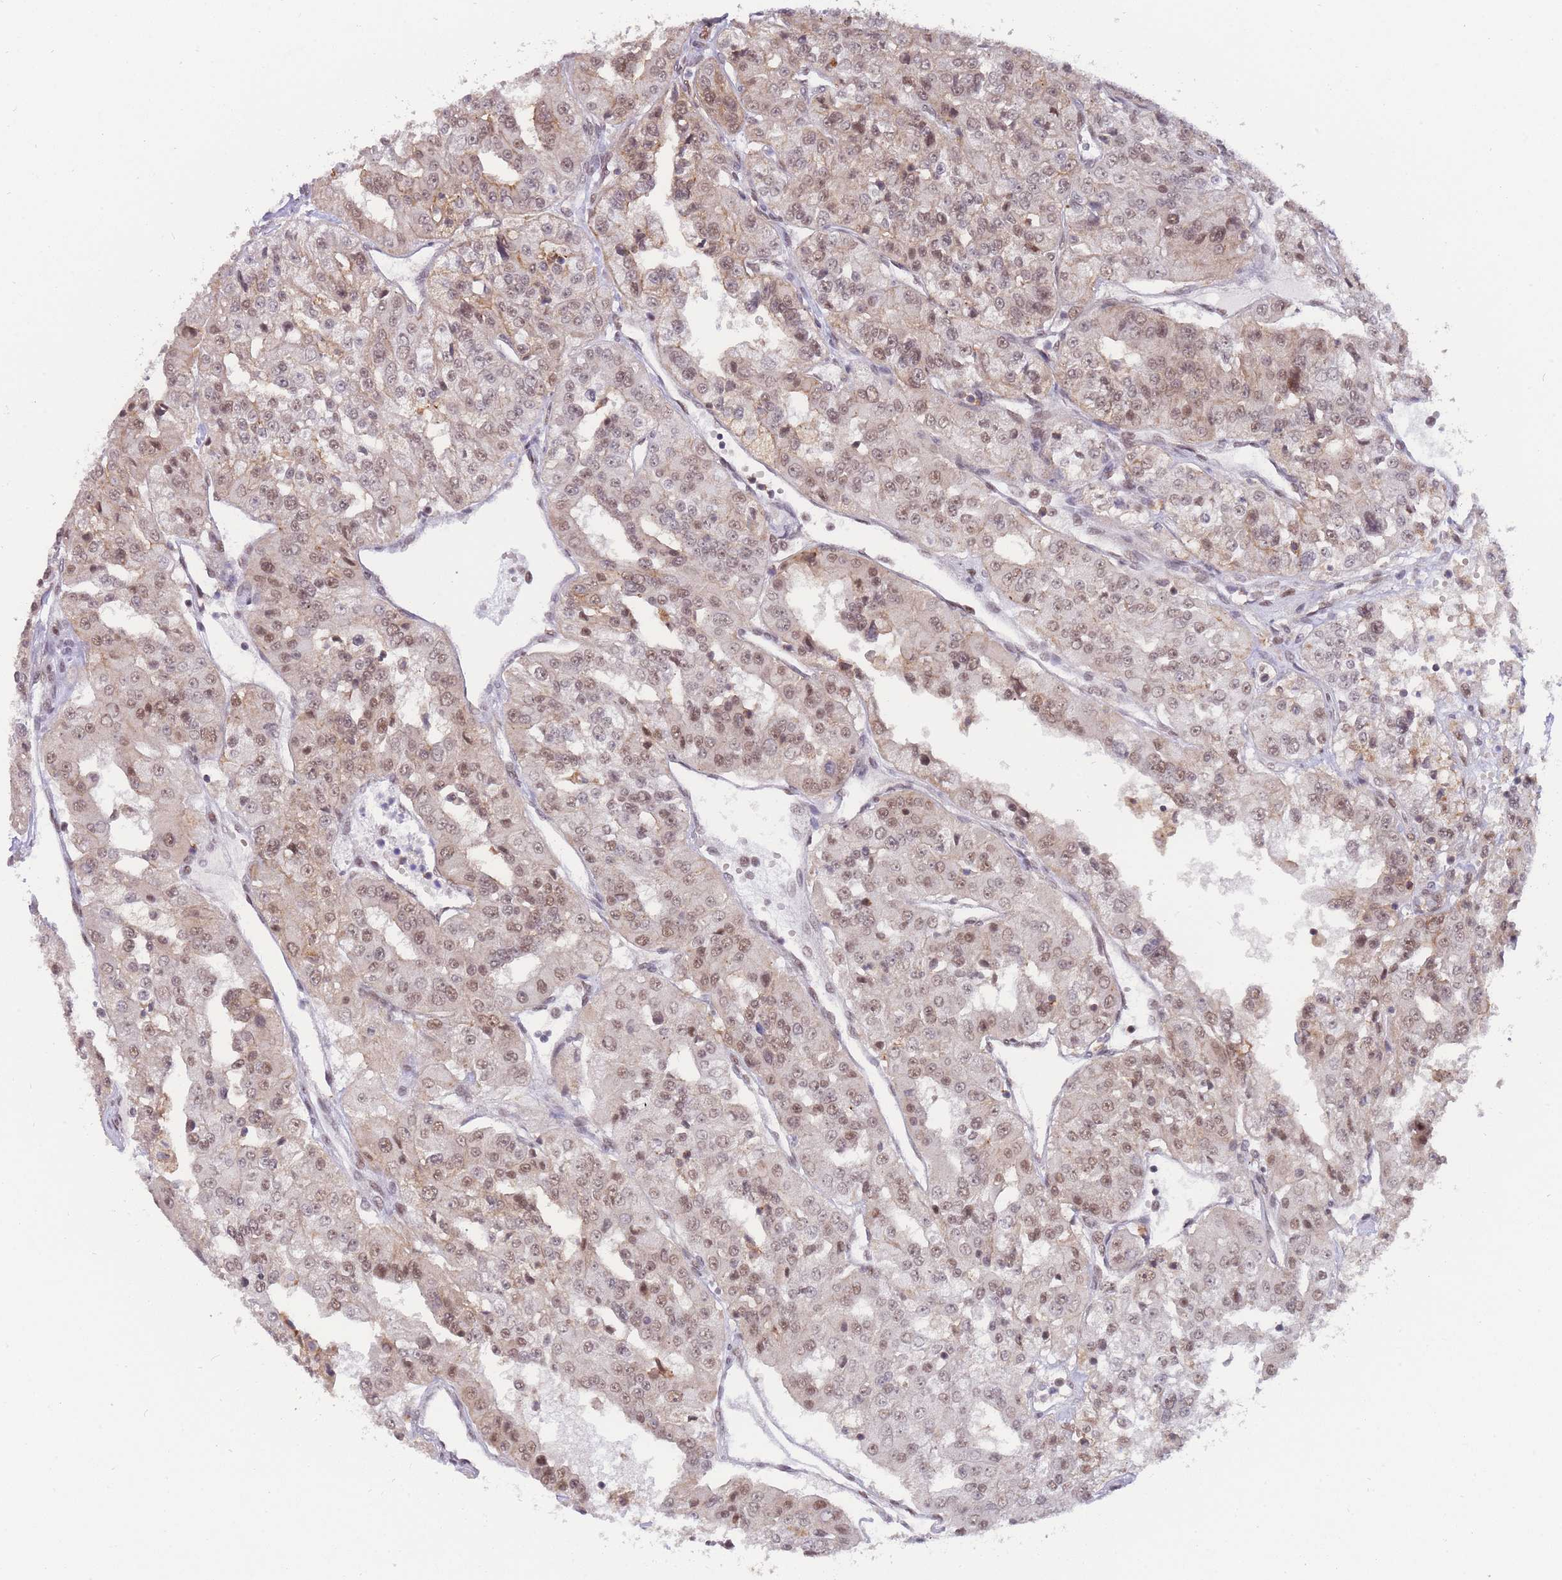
{"staining": {"intensity": "moderate", "quantity": ">75%", "location": "nuclear"}, "tissue": "renal cancer", "cell_type": "Tumor cells", "image_type": "cancer", "snomed": [{"axis": "morphology", "description": "Adenocarcinoma, NOS"}, {"axis": "topography", "description": "Kidney"}], "caption": "High-power microscopy captured an immunohistochemistry (IHC) histopathology image of renal adenocarcinoma, revealing moderate nuclear expression in about >75% of tumor cells. The staining was performed using DAB (3,3'-diaminobenzidine), with brown indicating positive protein expression. Nuclei are stained blue with hematoxylin.", "gene": "BOD1L1", "patient": {"sex": "female", "age": 63}}